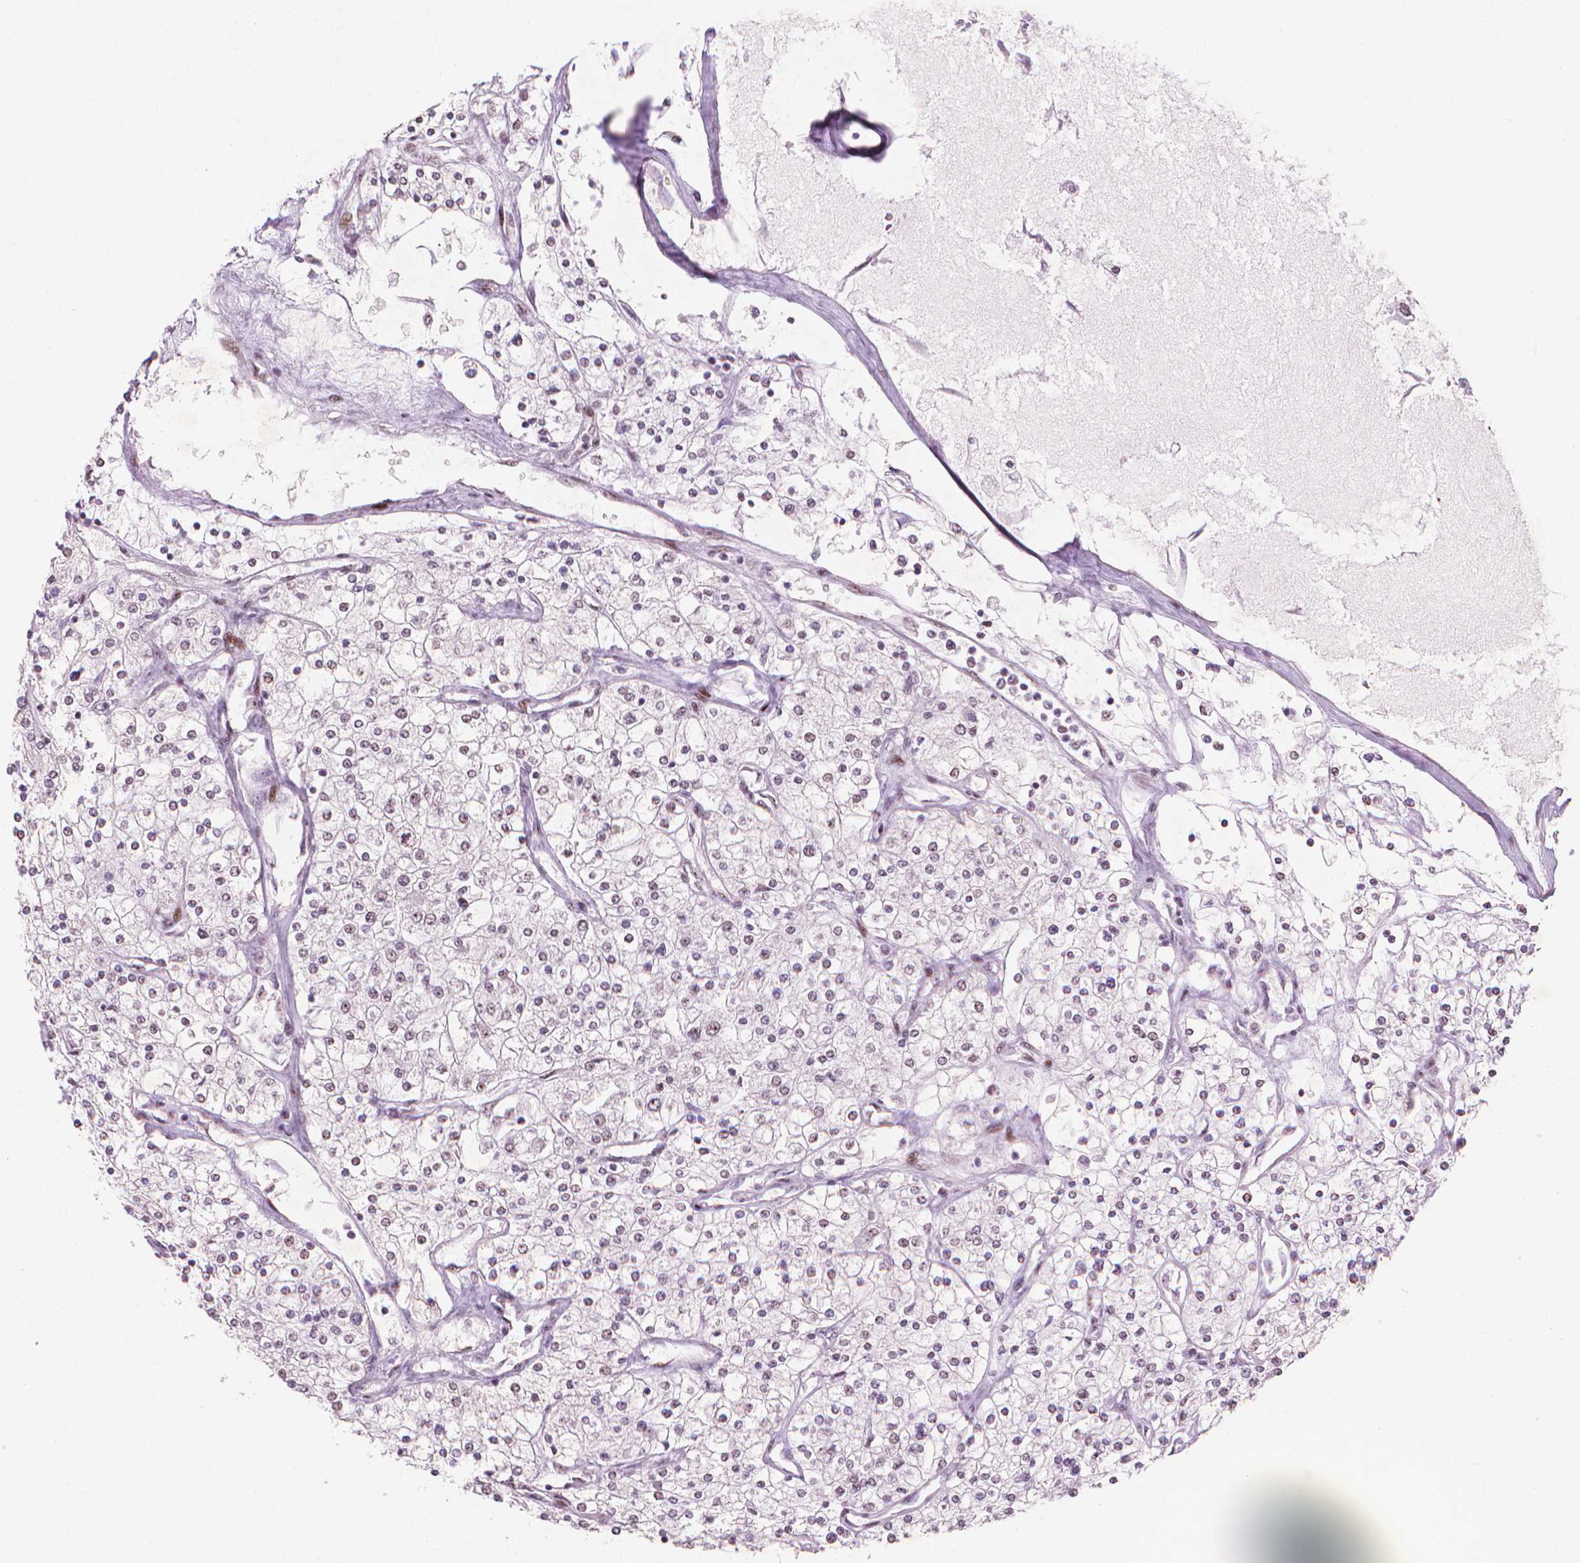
{"staining": {"intensity": "weak", "quantity": "<25%", "location": "nuclear"}, "tissue": "renal cancer", "cell_type": "Tumor cells", "image_type": "cancer", "snomed": [{"axis": "morphology", "description": "Adenocarcinoma, NOS"}, {"axis": "topography", "description": "Kidney"}], "caption": "This is a histopathology image of IHC staining of adenocarcinoma (renal), which shows no expression in tumor cells.", "gene": "HES7", "patient": {"sex": "male", "age": 80}}